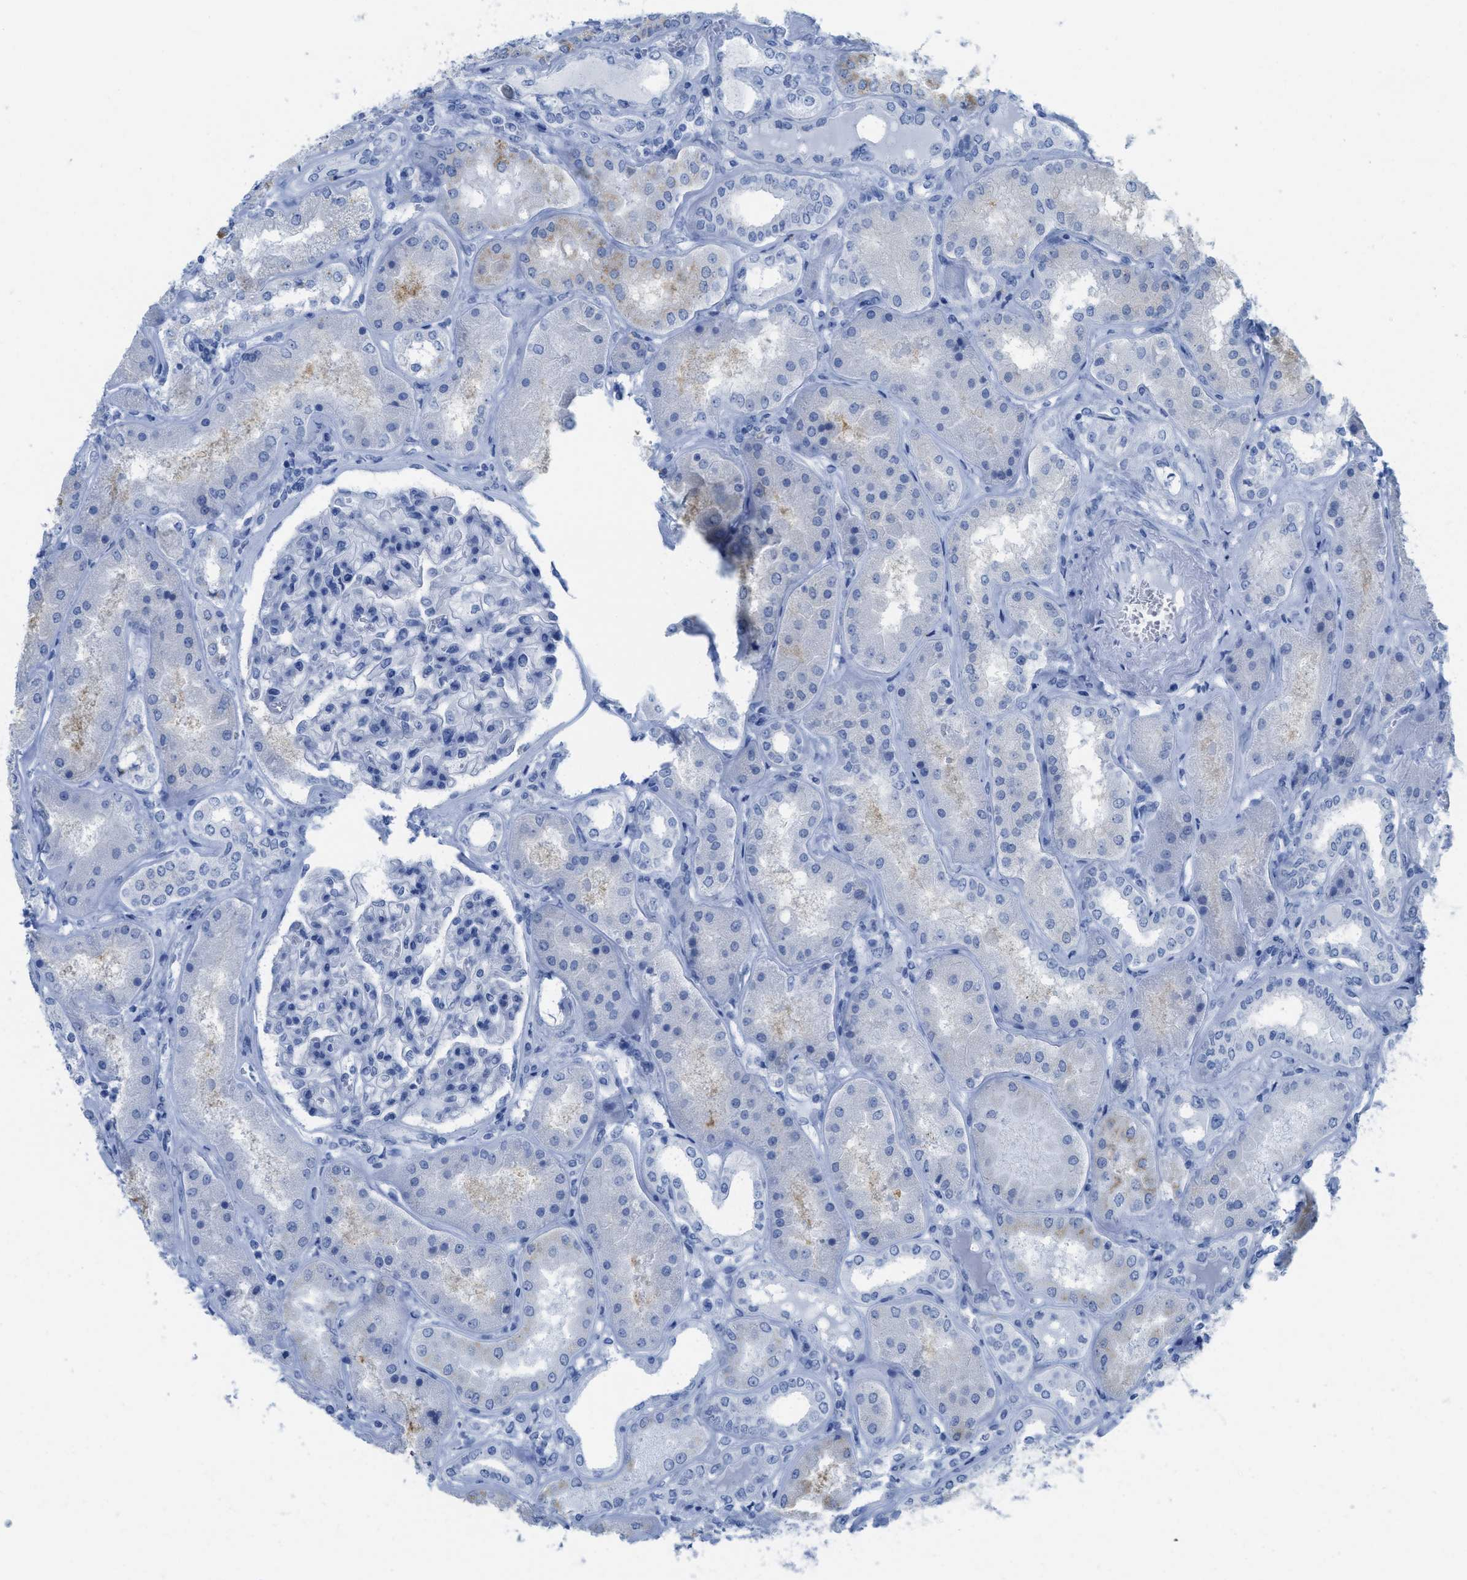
{"staining": {"intensity": "negative", "quantity": "none", "location": "none"}, "tissue": "kidney", "cell_type": "Cells in glomeruli", "image_type": "normal", "snomed": [{"axis": "morphology", "description": "Normal tissue, NOS"}, {"axis": "topography", "description": "Kidney"}], "caption": "DAB immunohistochemical staining of unremarkable kidney demonstrates no significant staining in cells in glomeruli. The staining is performed using DAB brown chromogen with nuclei counter-stained in using hematoxylin.", "gene": "WDR4", "patient": {"sex": "female", "age": 56}}